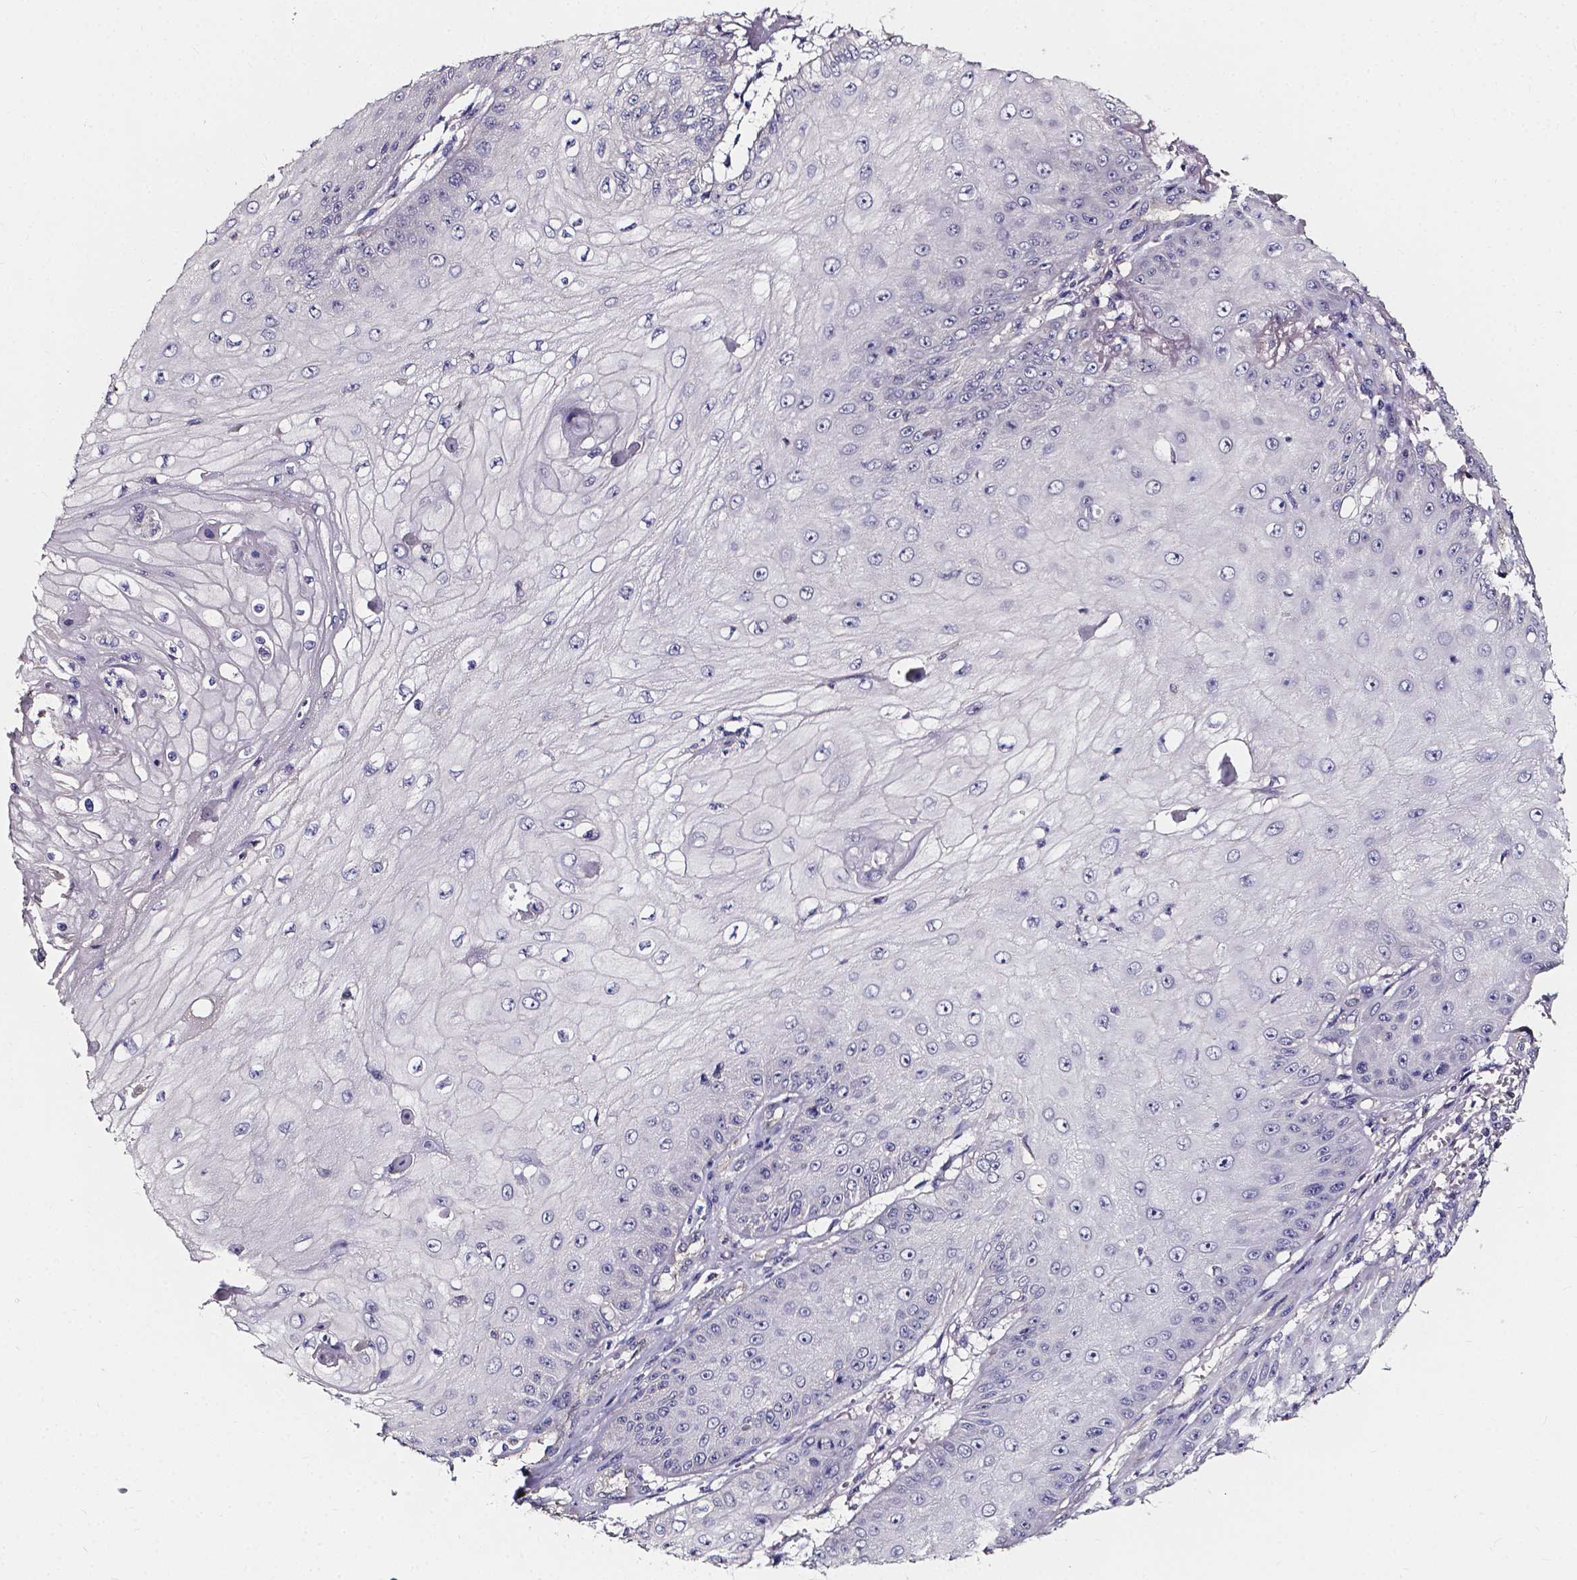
{"staining": {"intensity": "negative", "quantity": "none", "location": "none"}, "tissue": "skin cancer", "cell_type": "Tumor cells", "image_type": "cancer", "snomed": [{"axis": "morphology", "description": "Squamous cell carcinoma, NOS"}, {"axis": "topography", "description": "Skin"}], "caption": "There is no significant expression in tumor cells of skin squamous cell carcinoma. (Brightfield microscopy of DAB immunohistochemistry (IHC) at high magnification).", "gene": "THEMIS", "patient": {"sex": "male", "age": 70}}